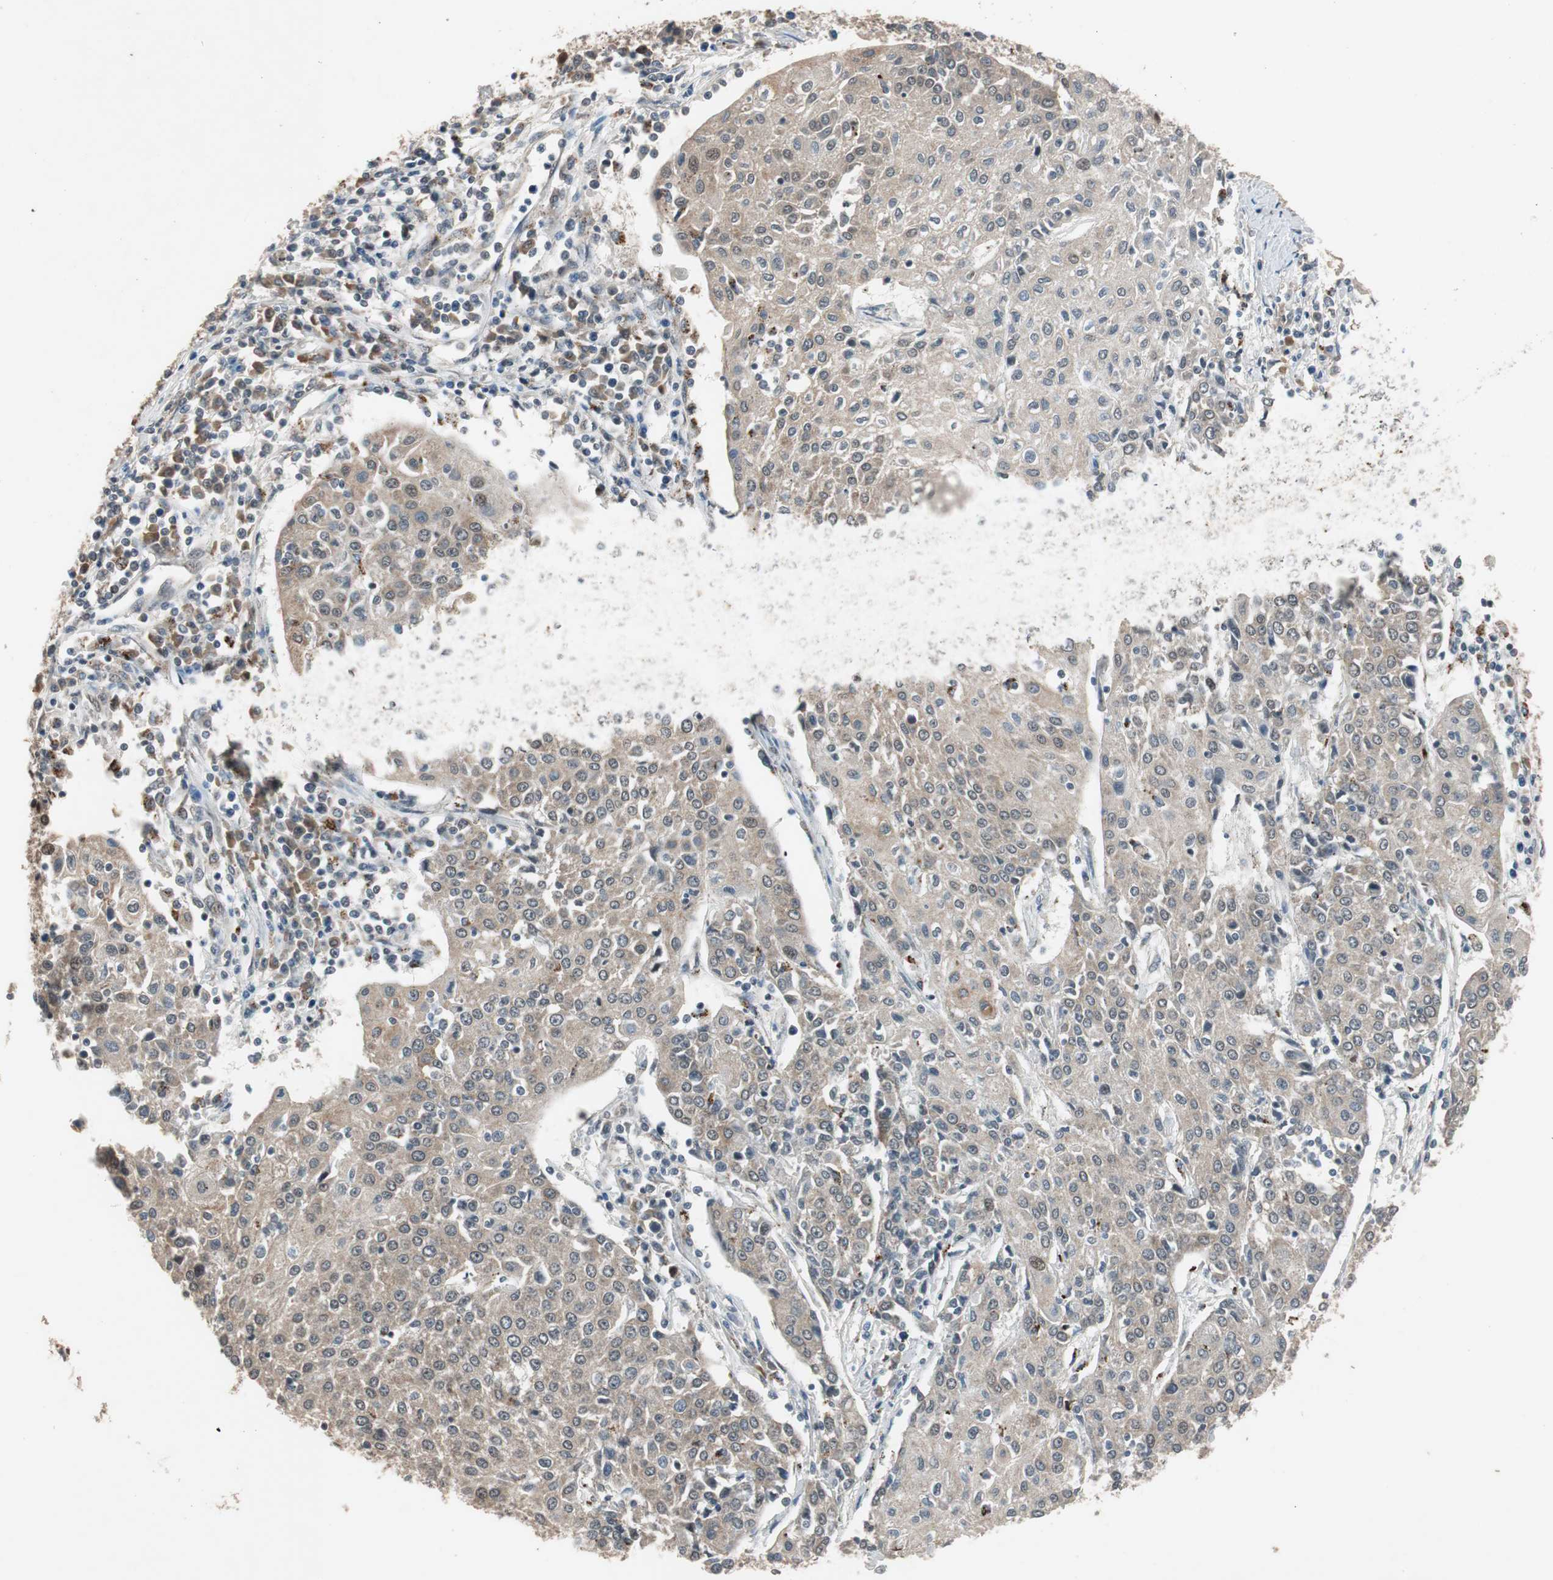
{"staining": {"intensity": "weak", "quantity": ">75%", "location": "cytoplasmic/membranous"}, "tissue": "urothelial cancer", "cell_type": "Tumor cells", "image_type": "cancer", "snomed": [{"axis": "morphology", "description": "Urothelial carcinoma, High grade"}, {"axis": "topography", "description": "Urinary bladder"}], "caption": "Immunohistochemical staining of urothelial cancer reveals low levels of weak cytoplasmic/membranous expression in approximately >75% of tumor cells. The staining is performed using DAB brown chromogen to label protein expression. The nuclei are counter-stained blue using hematoxylin.", "gene": "BOLA1", "patient": {"sex": "female", "age": 85}}